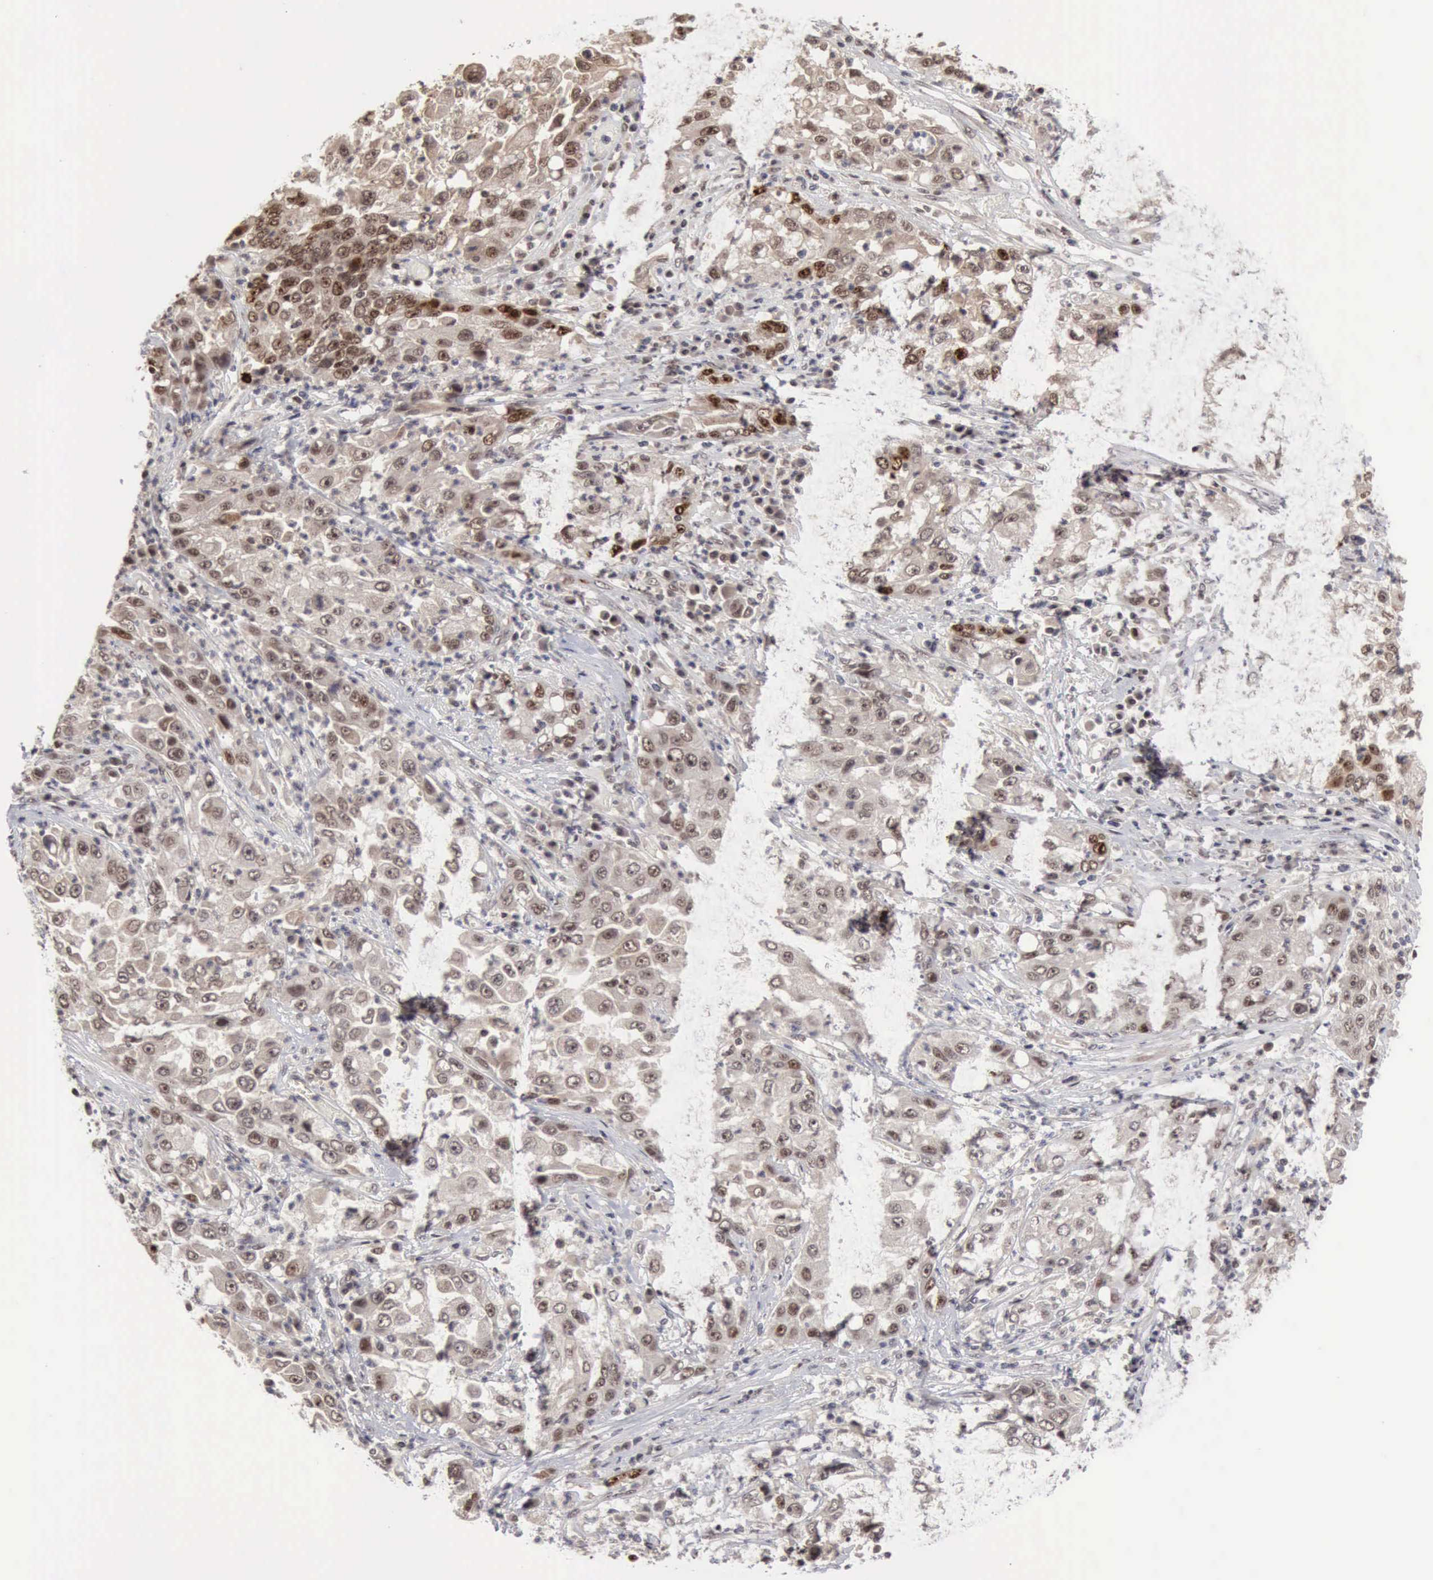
{"staining": {"intensity": "weak", "quantity": "<25%", "location": "cytoplasmic/membranous,nuclear"}, "tissue": "cervical cancer", "cell_type": "Tumor cells", "image_type": "cancer", "snomed": [{"axis": "morphology", "description": "Squamous cell carcinoma, NOS"}, {"axis": "topography", "description": "Cervix"}], "caption": "The photomicrograph exhibits no significant expression in tumor cells of cervical cancer (squamous cell carcinoma).", "gene": "CDKN2A", "patient": {"sex": "female", "age": 36}}